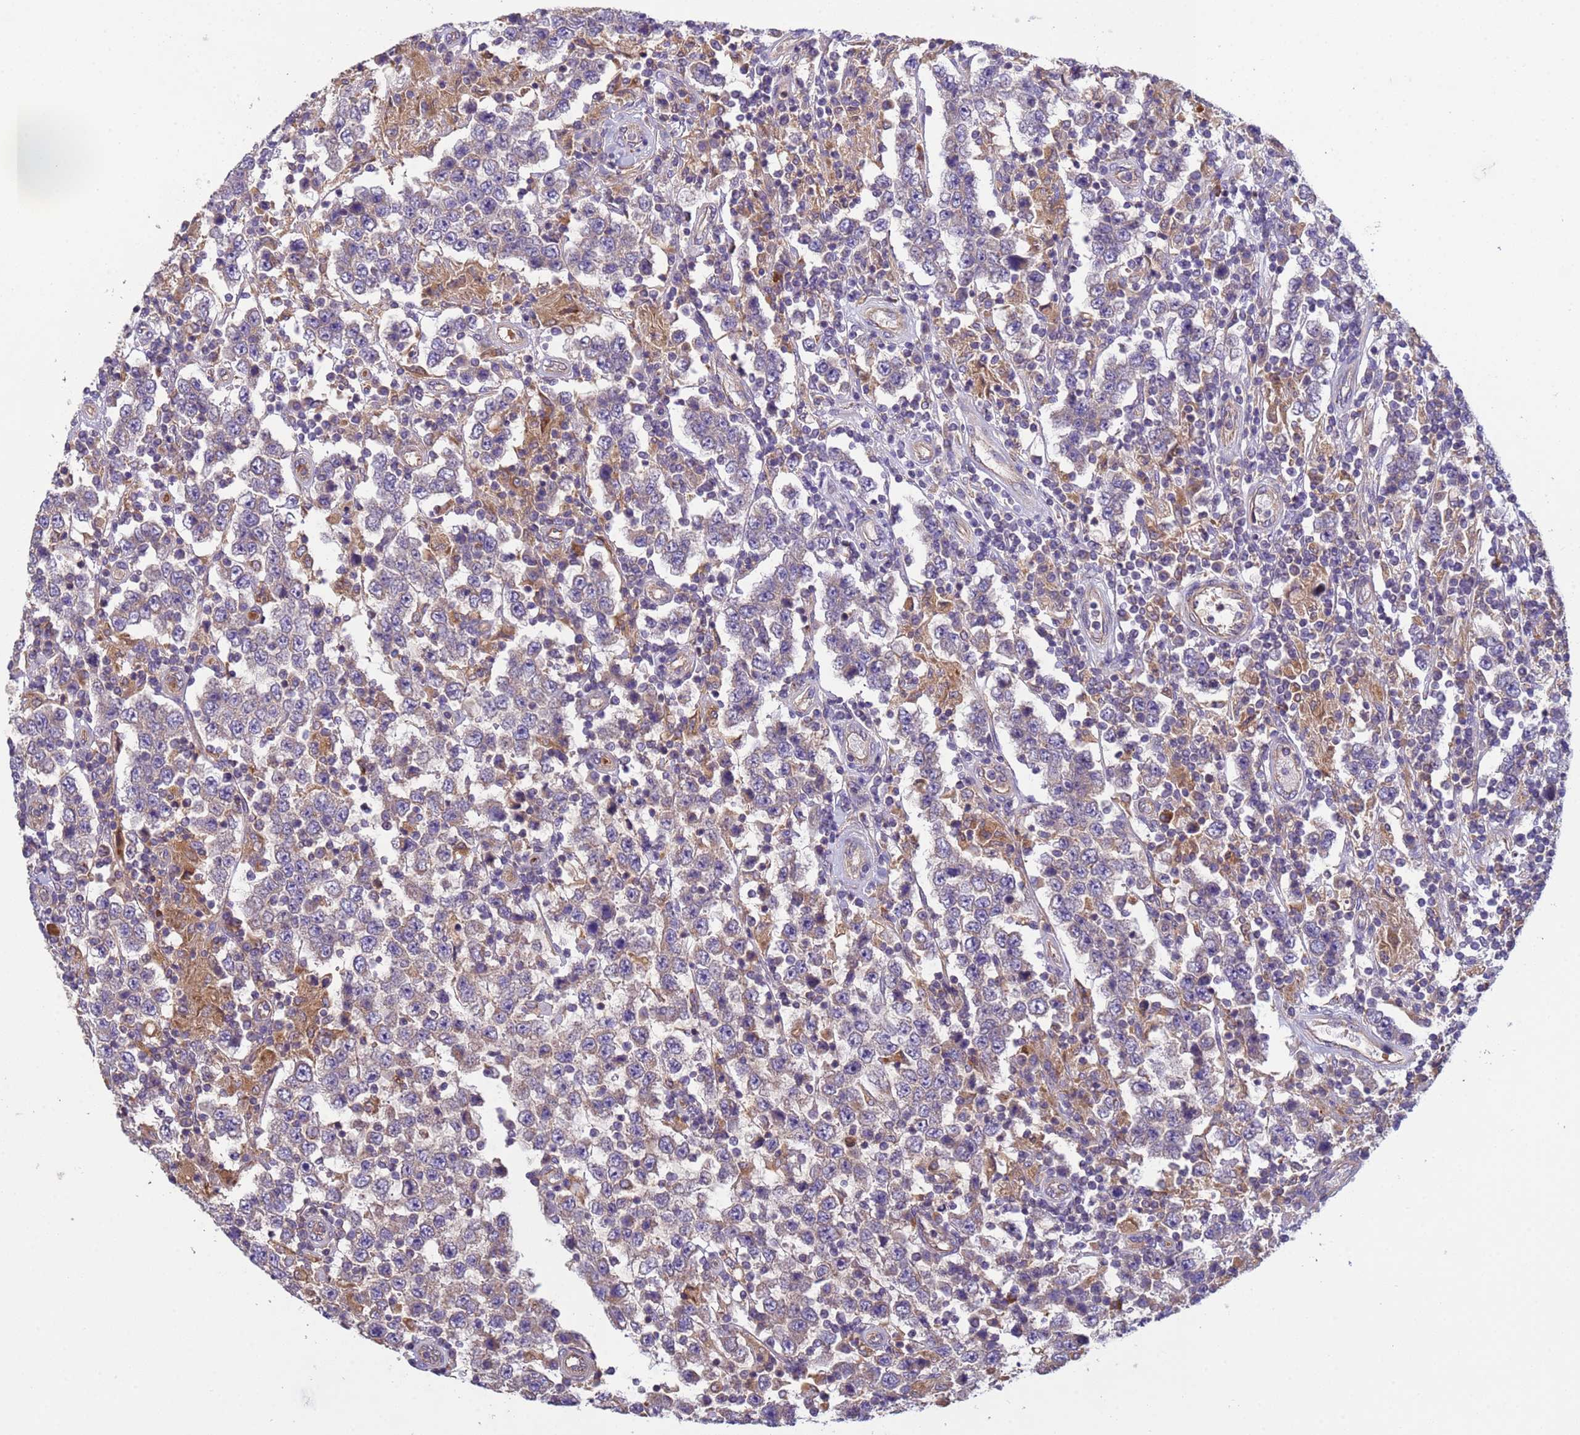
{"staining": {"intensity": "weak", "quantity": "<25%", "location": "cytoplasmic/membranous"}, "tissue": "testis cancer", "cell_type": "Tumor cells", "image_type": "cancer", "snomed": [{"axis": "morphology", "description": "Normal tissue, NOS"}, {"axis": "morphology", "description": "Urothelial carcinoma, High grade"}, {"axis": "morphology", "description": "Seminoma, NOS"}, {"axis": "morphology", "description": "Carcinoma, Embryonal, NOS"}, {"axis": "topography", "description": "Urinary bladder"}, {"axis": "topography", "description": "Testis"}], "caption": "Human testis cancer (embryonal carcinoma) stained for a protein using immunohistochemistry (IHC) shows no expression in tumor cells.", "gene": "RAB10", "patient": {"sex": "male", "age": 41}}